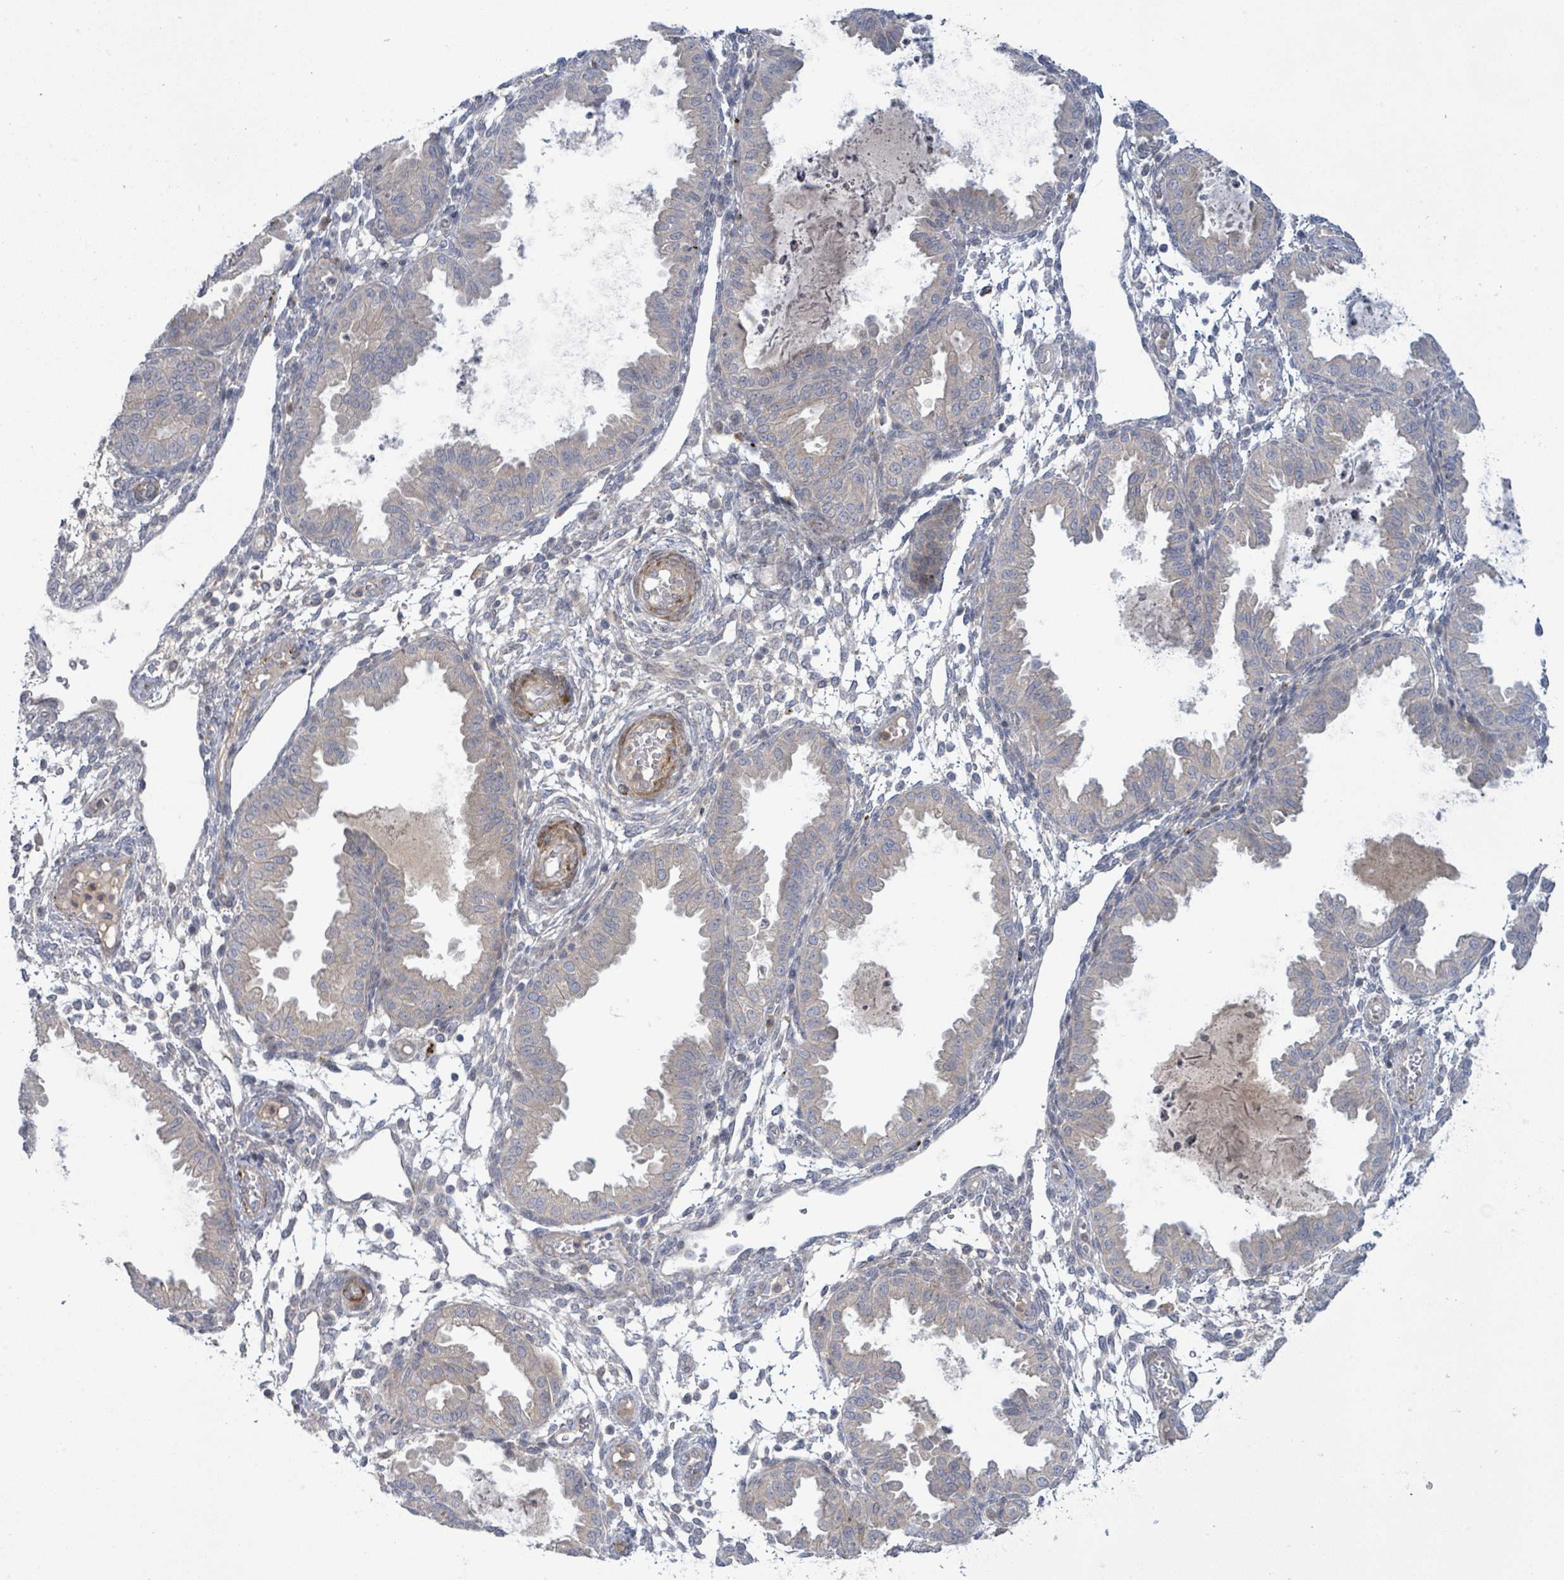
{"staining": {"intensity": "negative", "quantity": "none", "location": "none"}, "tissue": "endometrium", "cell_type": "Cells in endometrial stroma", "image_type": "normal", "snomed": [{"axis": "morphology", "description": "Normal tissue, NOS"}, {"axis": "topography", "description": "Endometrium"}], "caption": "High magnification brightfield microscopy of normal endometrium stained with DAB (3,3'-diaminobenzidine) (brown) and counterstained with hematoxylin (blue): cells in endometrial stroma show no significant staining. Brightfield microscopy of immunohistochemistry (IHC) stained with DAB (3,3'-diaminobenzidine) (brown) and hematoxylin (blue), captured at high magnification.", "gene": "SLIT3", "patient": {"sex": "female", "age": 33}}